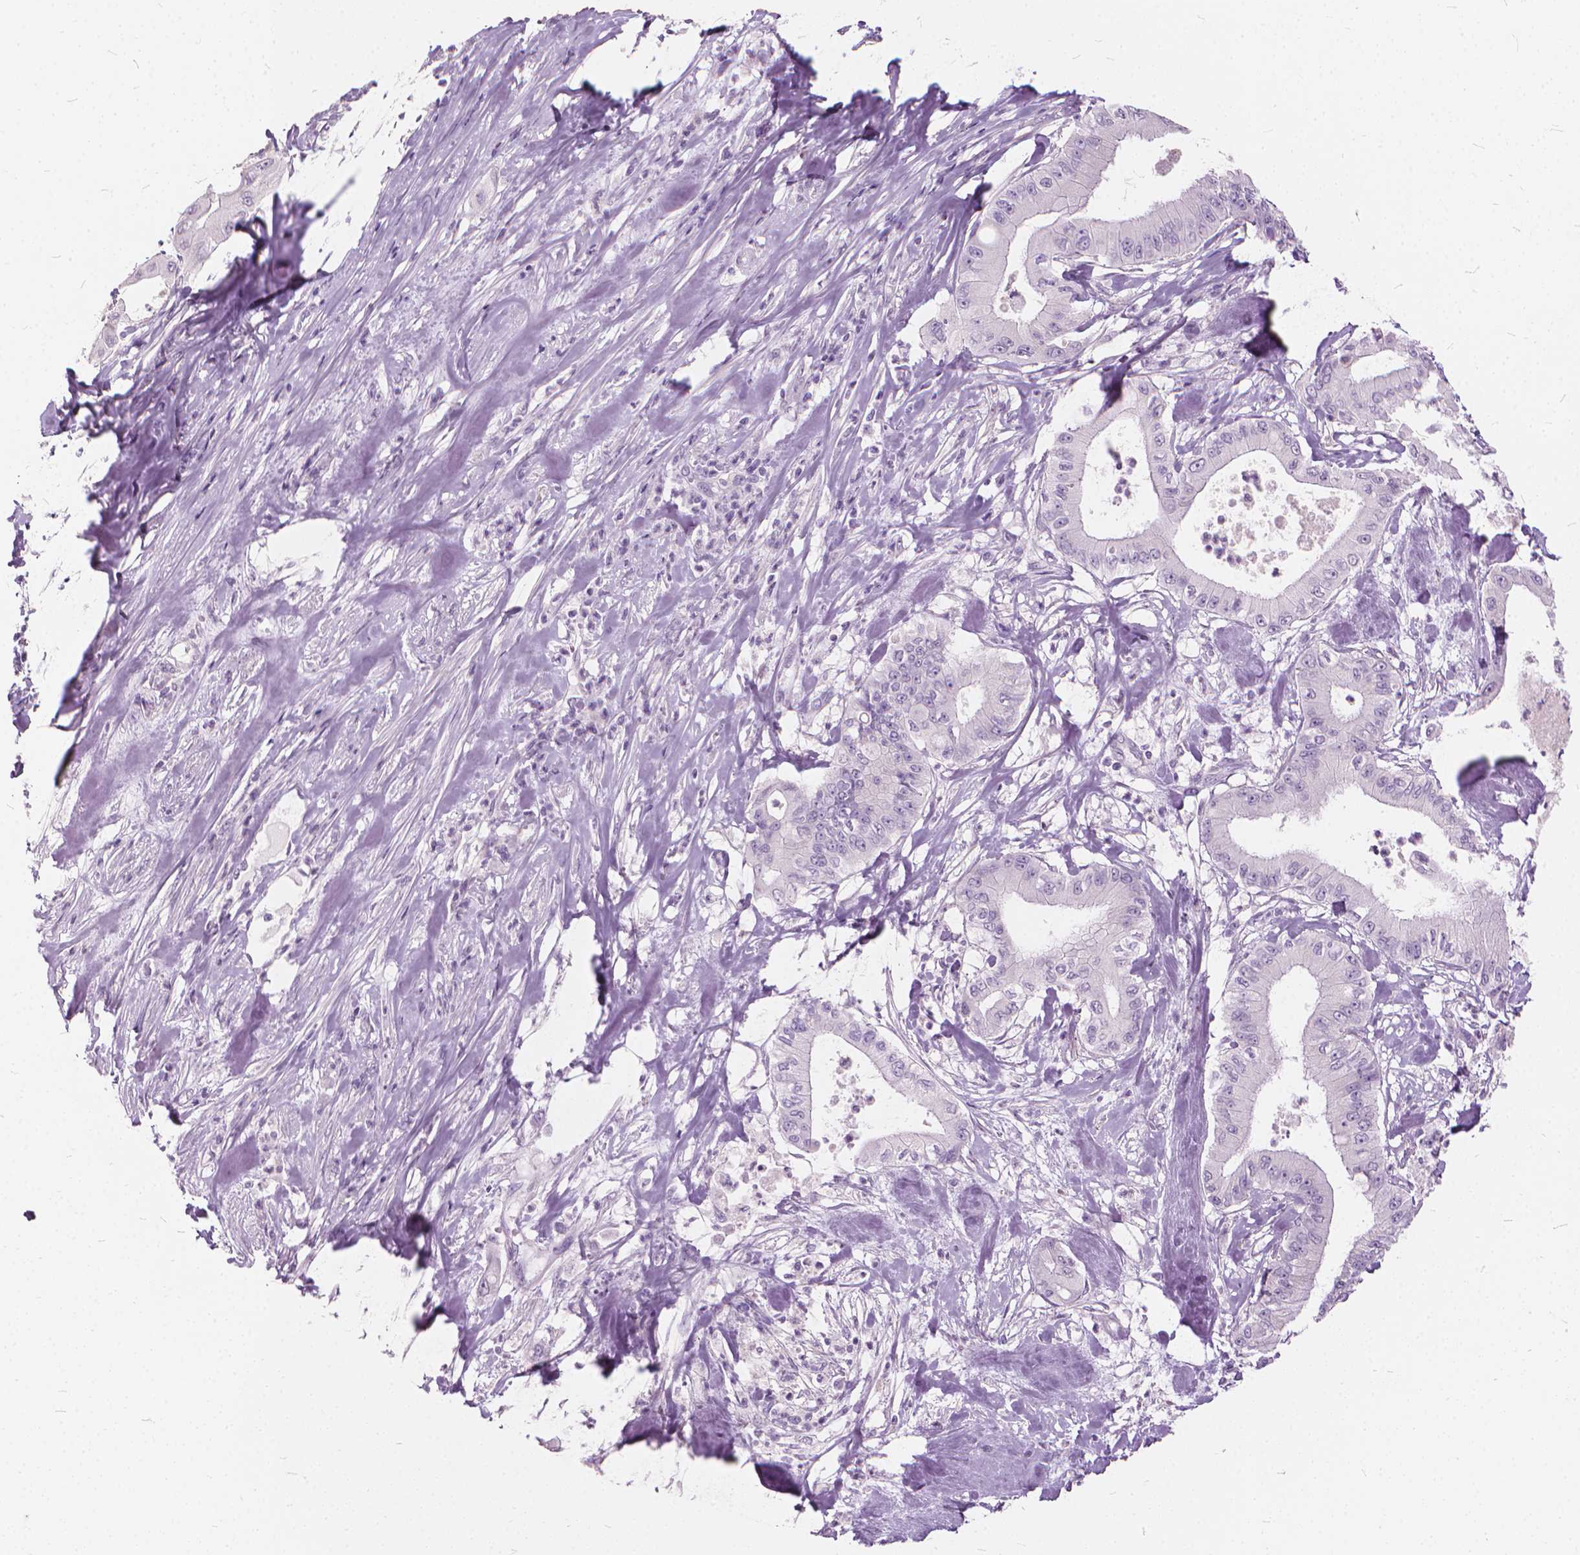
{"staining": {"intensity": "negative", "quantity": "none", "location": "none"}, "tissue": "pancreatic cancer", "cell_type": "Tumor cells", "image_type": "cancer", "snomed": [{"axis": "morphology", "description": "Adenocarcinoma, NOS"}, {"axis": "topography", "description": "Pancreas"}], "caption": "This photomicrograph is of pancreatic cancer (adenocarcinoma) stained with immunohistochemistry to label a protein in brown with the nuclei are counter-stained blue. There is no positivity in tumor cells.", "gene": "DNM1", "patient": {"sex": "male", "age": 71}}